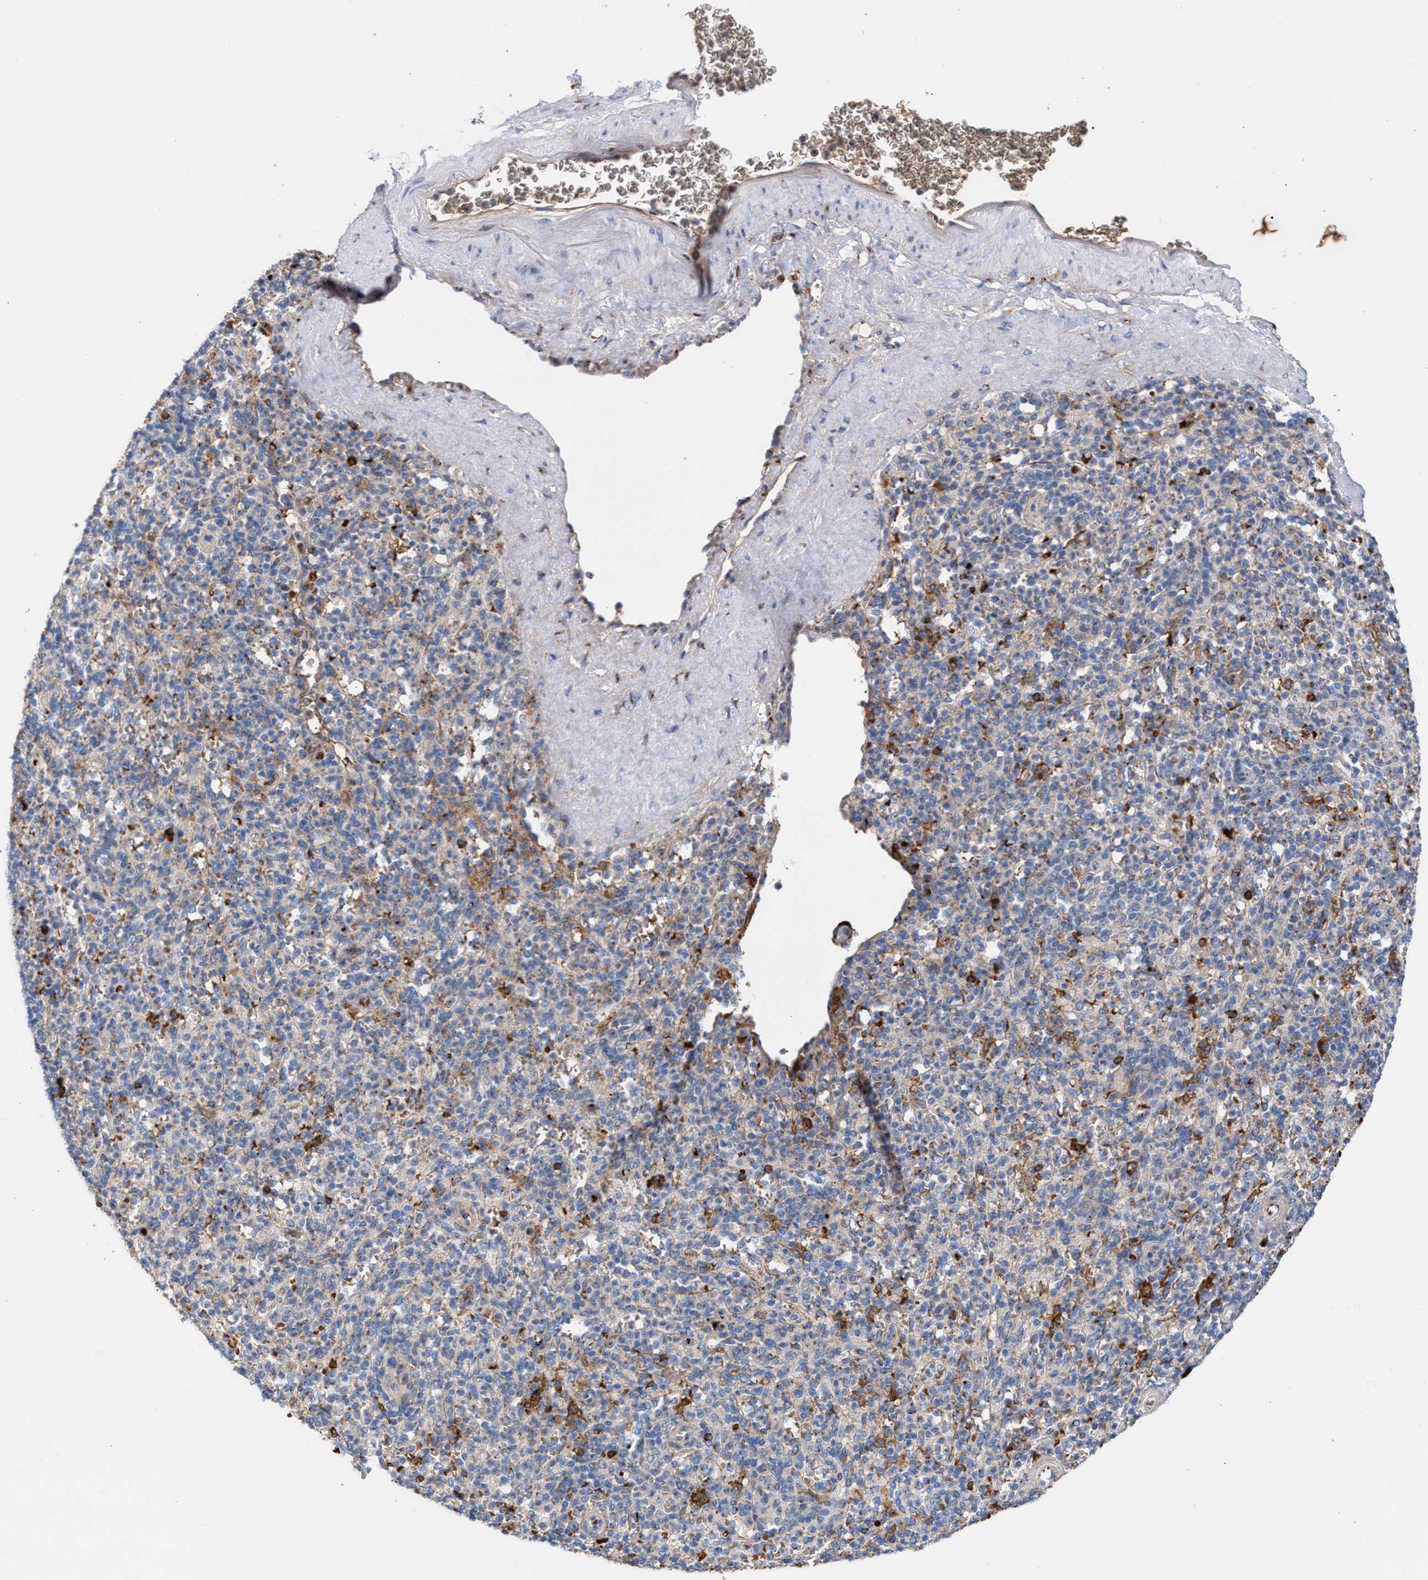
{"staining": {"intensity": "strong", "quantity": "25%-75%", "location": "cytoplasmic/membranous"}, "tissue": "spleen", "cell_type": "Cells in red pulp", "image_type": "normal", "snomed": [{"axis": "morphology", "description": "Normal tissue, NOS"}, {"axis": "topography", "description": "Spleen"}], "caption": "Immunohistochemistry (IHC) of normal spleen demonstrates high levels of strong cytoplasmic/membranous positivity in approximately 25%-75% of cells in red pulp.", "gene": "CCL2", "patient": {"sex": "male", "age": 36}}